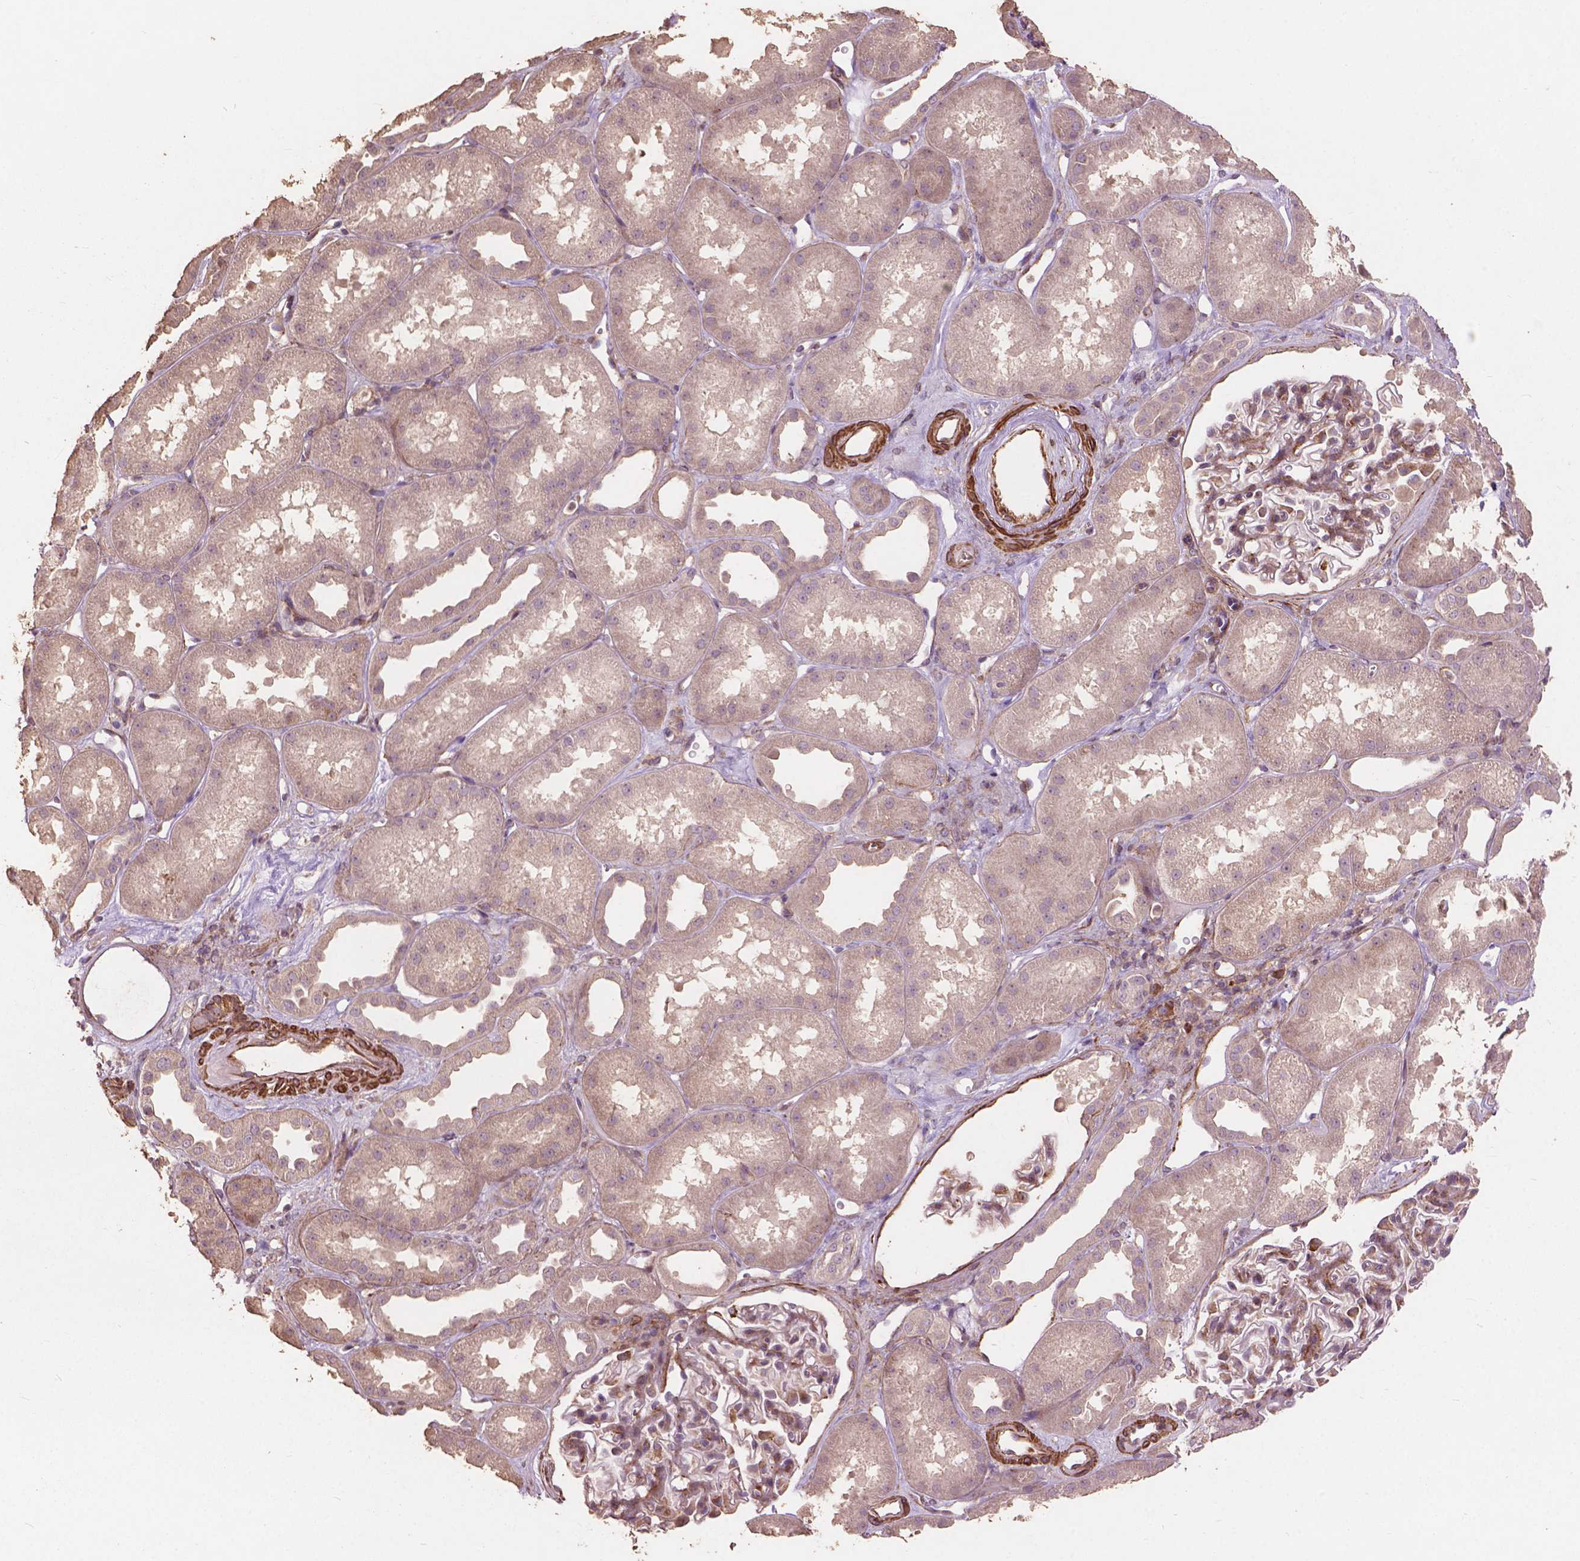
{"staining": {"intensity": "moderate", "quantity": "25%-75%", "location": "cytoplasmic/membranous"}, "tissue": "kidney", "cell_type": "Cells in glomeruli", "image_type": "normal", "snomed": [{"axis": "morphology", "description": "Normal tissue, NOS"}, {"axis": "topography", "description": "Kidney"}], "caption": "Immunohistochemical staining of benign kidney demonstrates 25%-75% levels of moderate cytoplasmic/membranous protein staining in about 25%-75% of cells in glomeruli.", "gene": "FNIP1", "patient": {"sex": "male", "age": 61}}